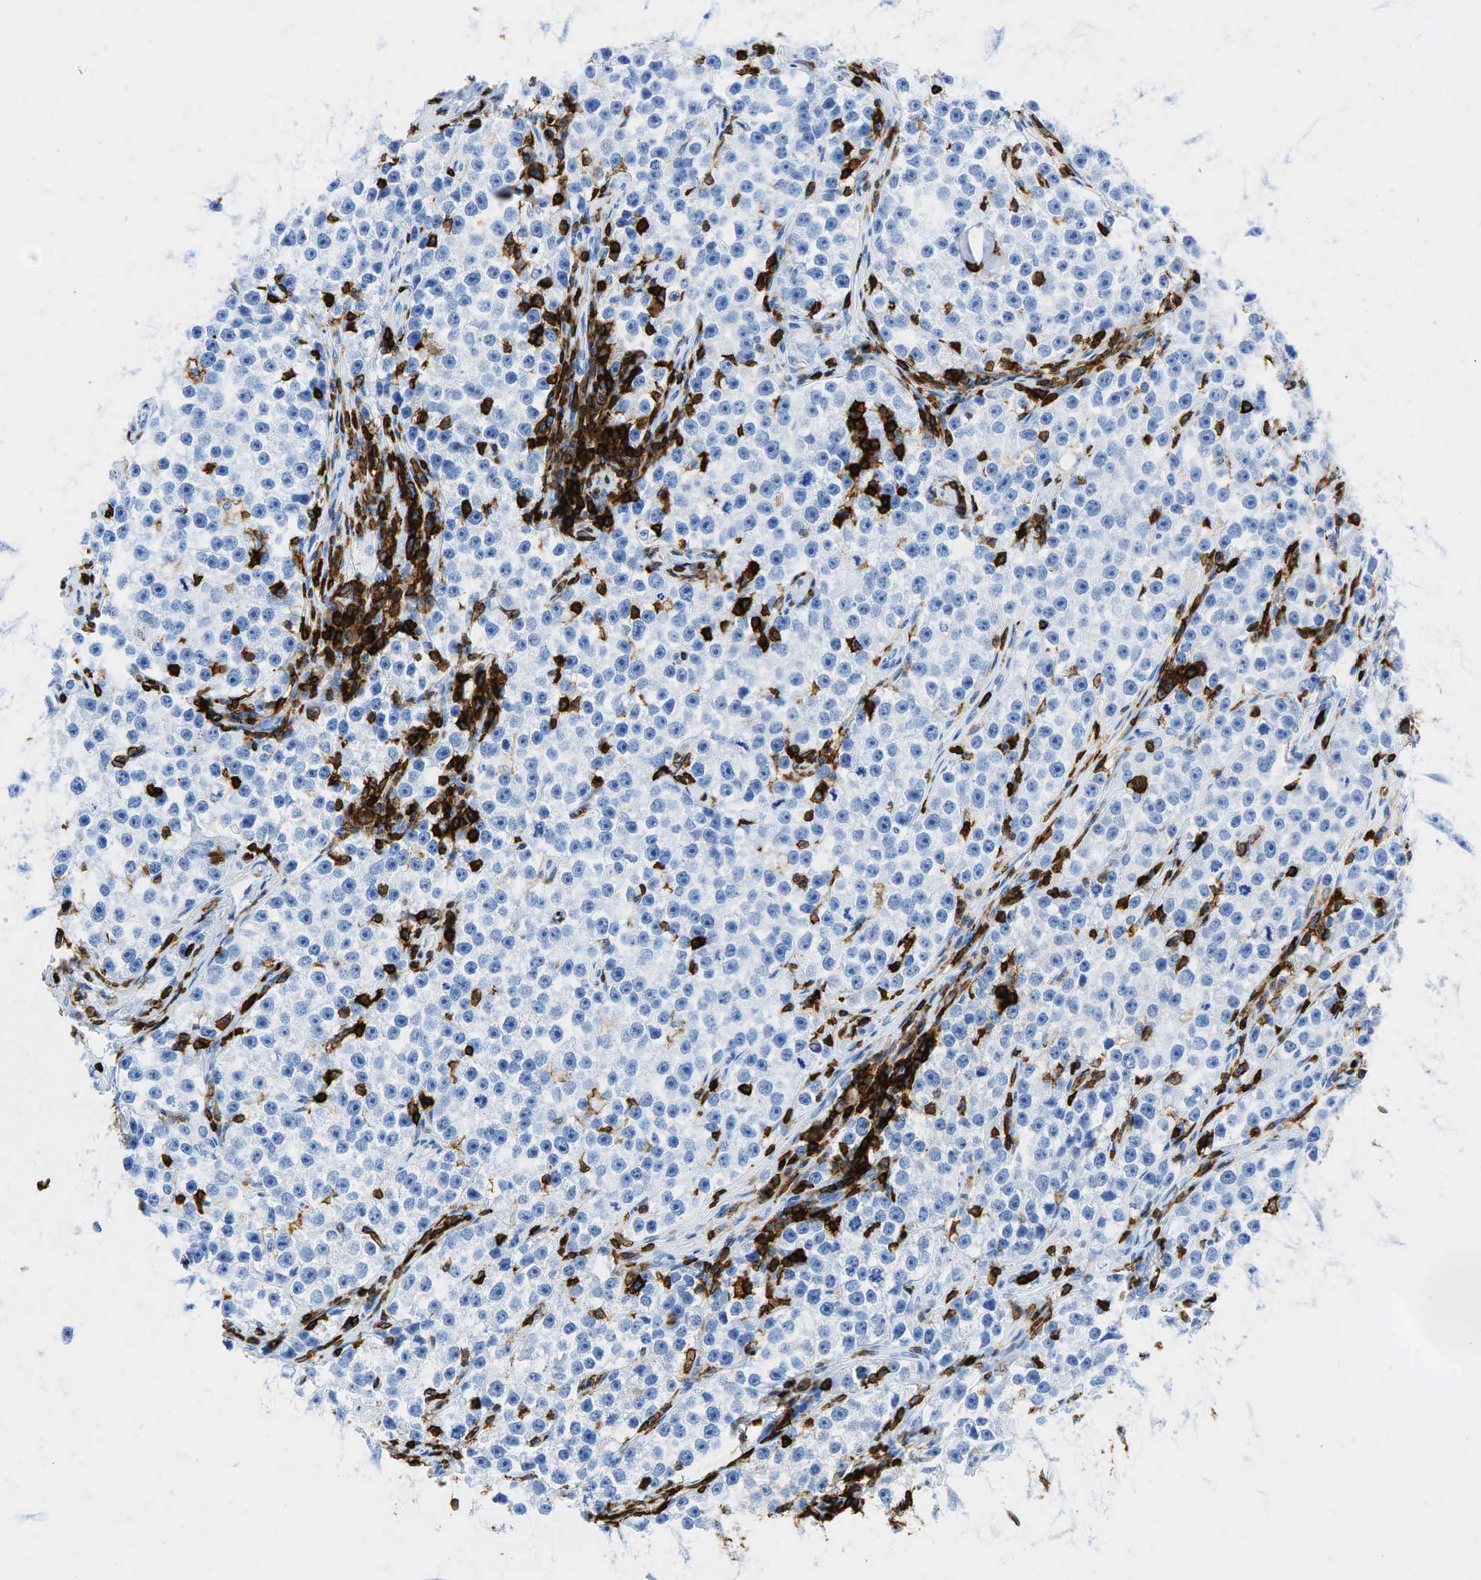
{"staining": {"intensity": "negative", "quantity": "none", "location": "none"}, "tissue": "testis cancer", "cell_type": "Tumor cells", "image_type": "cancer", "snomed": [{"axis": "morphology", "description": "Seminoma, NOS"}, {"axis": "topography", "description": "Testis"}], "caption": "Seminoma (testis) was stained to show a protein in brown. There is no significant expression in tumor cells.", "gene": "PTPRC", "patient": {"sex": "male", "age": 32}}